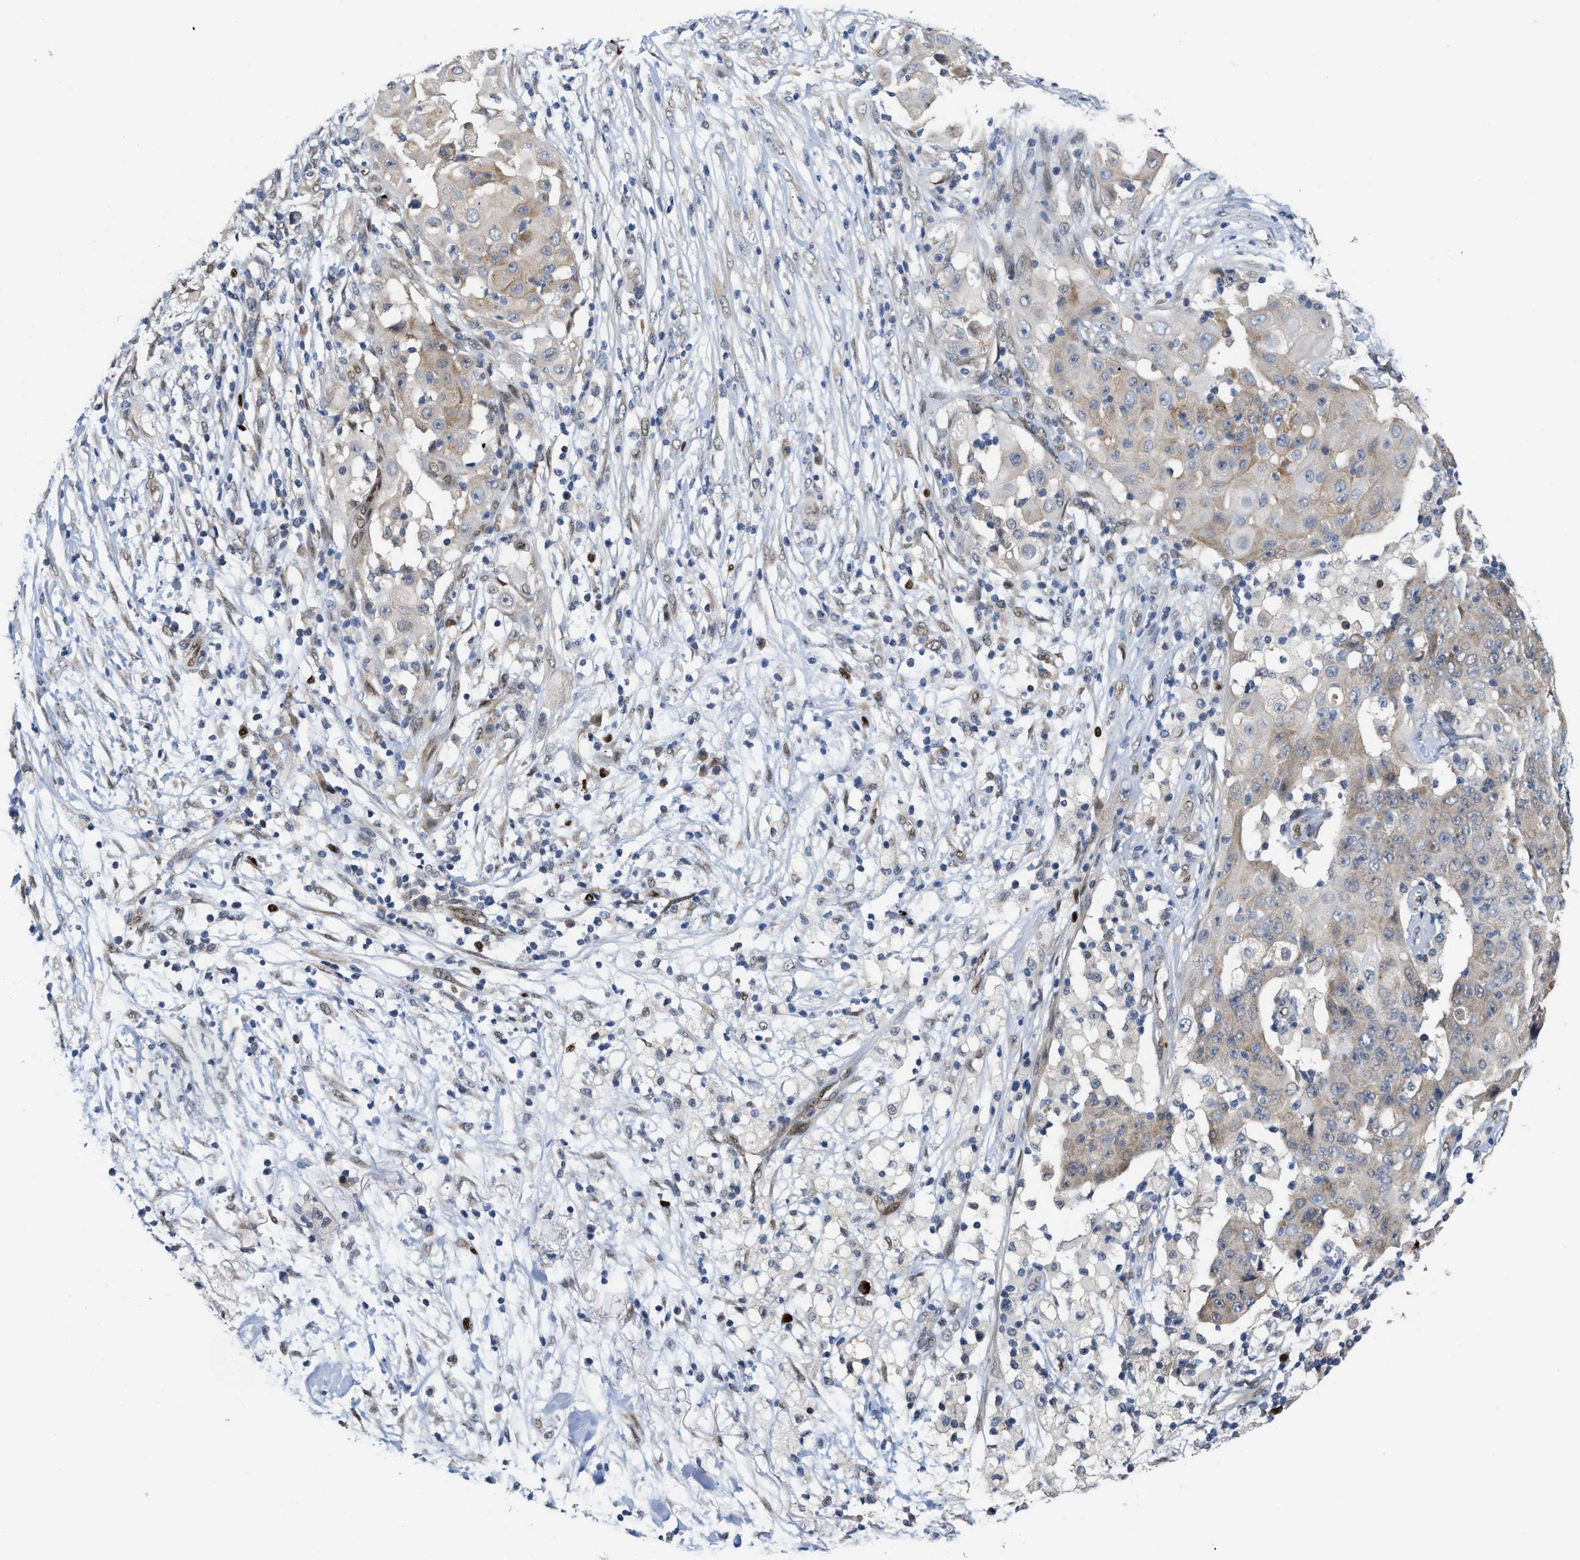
{"staining": {"intensity": "weak", "quantity": "<25%", "location": "cytoplasmic/membranous"}, "tissue": "ovarian cancer", "cell_type": "Tumor cells", "image_type": "cancer", "snomed": [{"axis": "morphology", "description": "Carcinoma, endometroid"}, {"axis": "topography", "description": "Ovary"}], "caption": "The image demonstrates no significant expression in tumor cells of ovarian cancer (endometroid carcinoma).", "gene": "TCF4", "patient": {"sex": "female", "age": 42}}